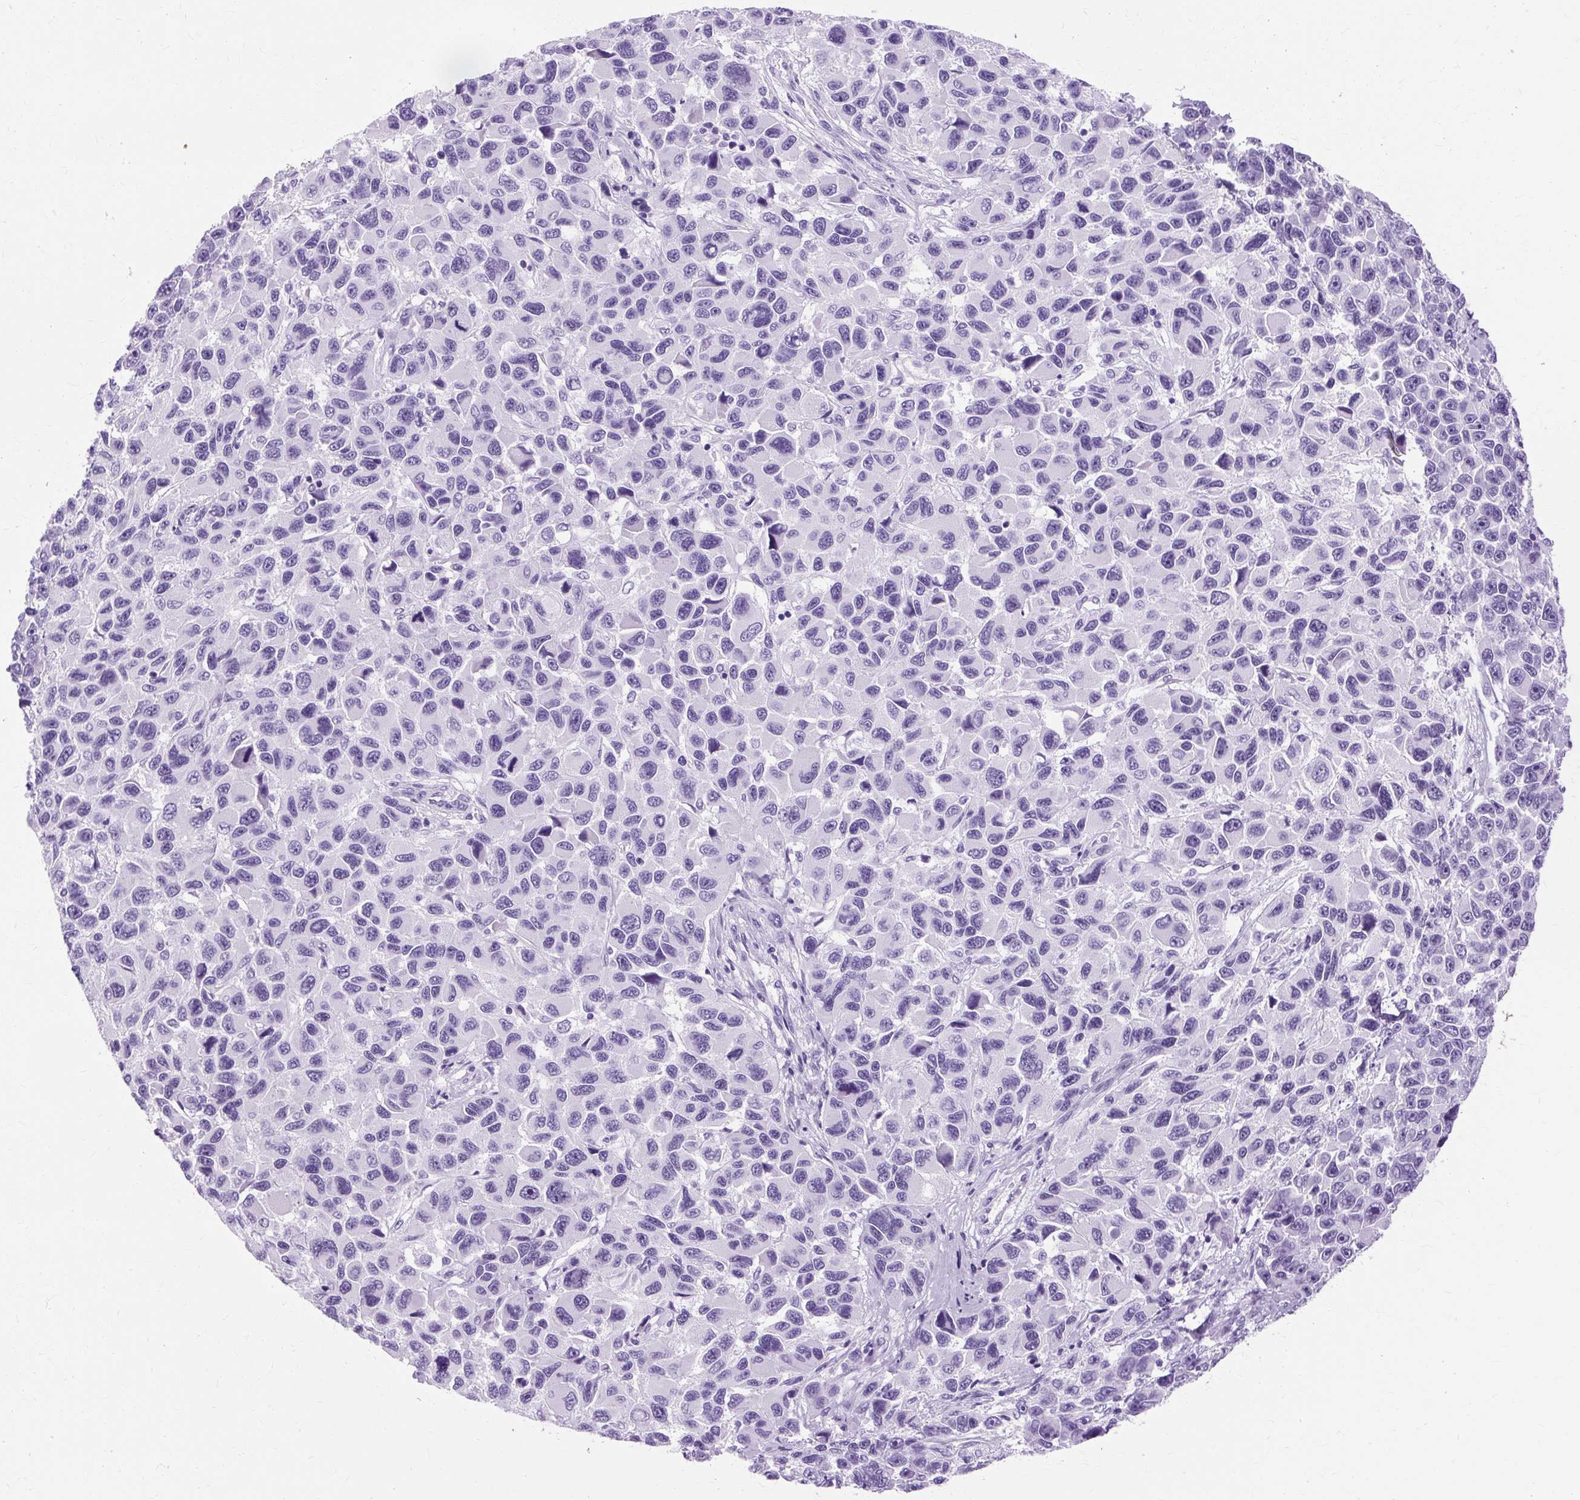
{"staining": {"intensity": "negative", "quantity": "none", "location": "none"}, "tissue": "melanoma", "cell_type": "Tumor cells", "image_type": "cancer", "snomed": [{"axis": "morphology", "description": "Malignant melanoma, NOS"}, {"axis": "topography", "description": "Skin"}], "caption": "Immunohistochemical staining of human malignant melanoma demonstrates no significant staining in tumor cells.", "gene": "TMEM89", "patient": {"sex": "male", "age": 53}}